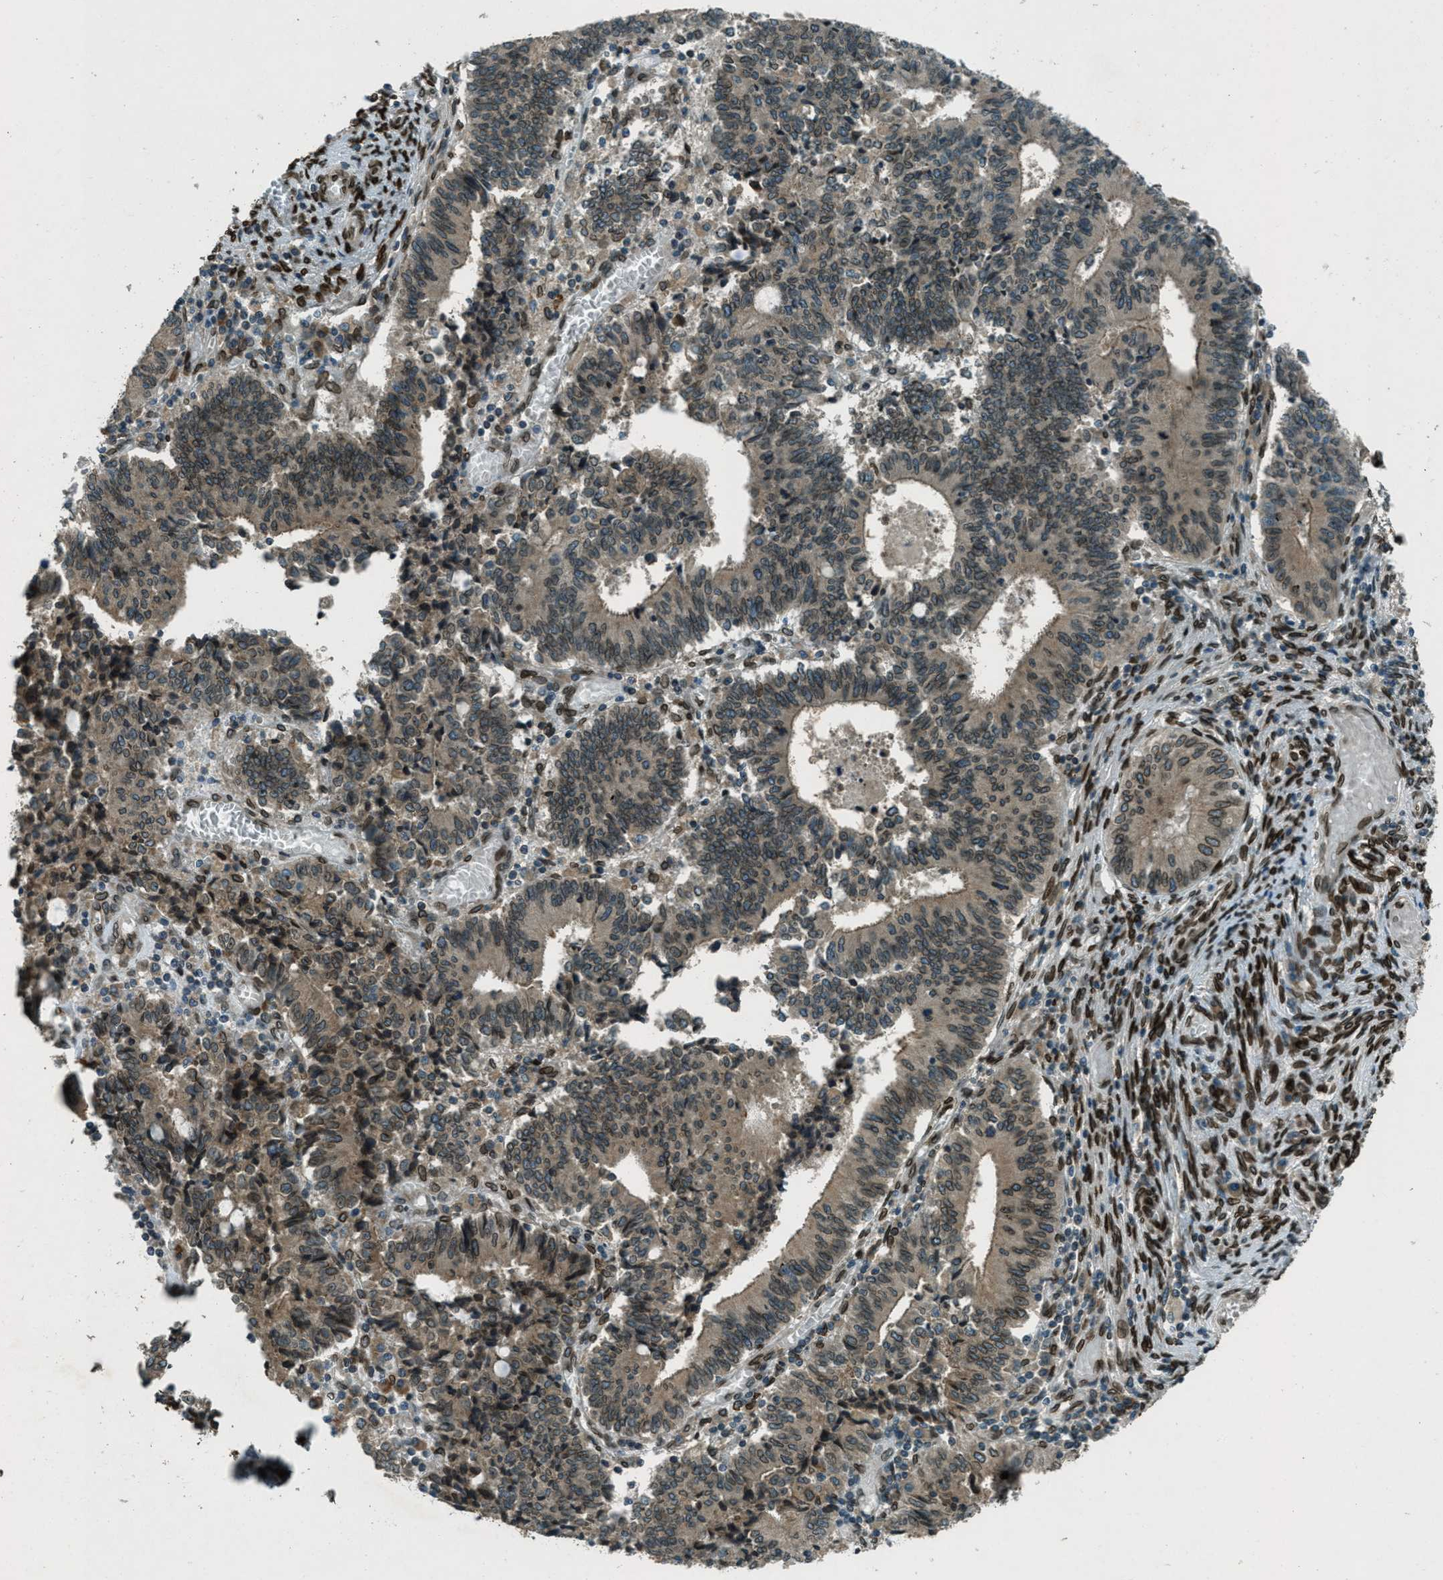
{"staining": {"intensity": "moderate", "quantity": ">75%", "location": "cytoplasmic/membranous,nuclear"}, "tissue": "cervical cancer", "cell_type": "Tumor cells", "image_type": "cancer", "snomed": [{"axis": "morphology", "description": "Adenocarcinoma, NOS"}, {"axis": "topography", "description": "Cervix"}], "caption": "Immunohistochemical staining of adenocarcinoma (cervical) reveals medium levels of moderate cytoplasmic/membranous and nuclear protein expression in about >75% of tumor cells. (brown staining indicates protein expression, while blue staining denotes nuclei).", "gene": "LEMD2", "patient": {"sex": "female", "age": 44}}